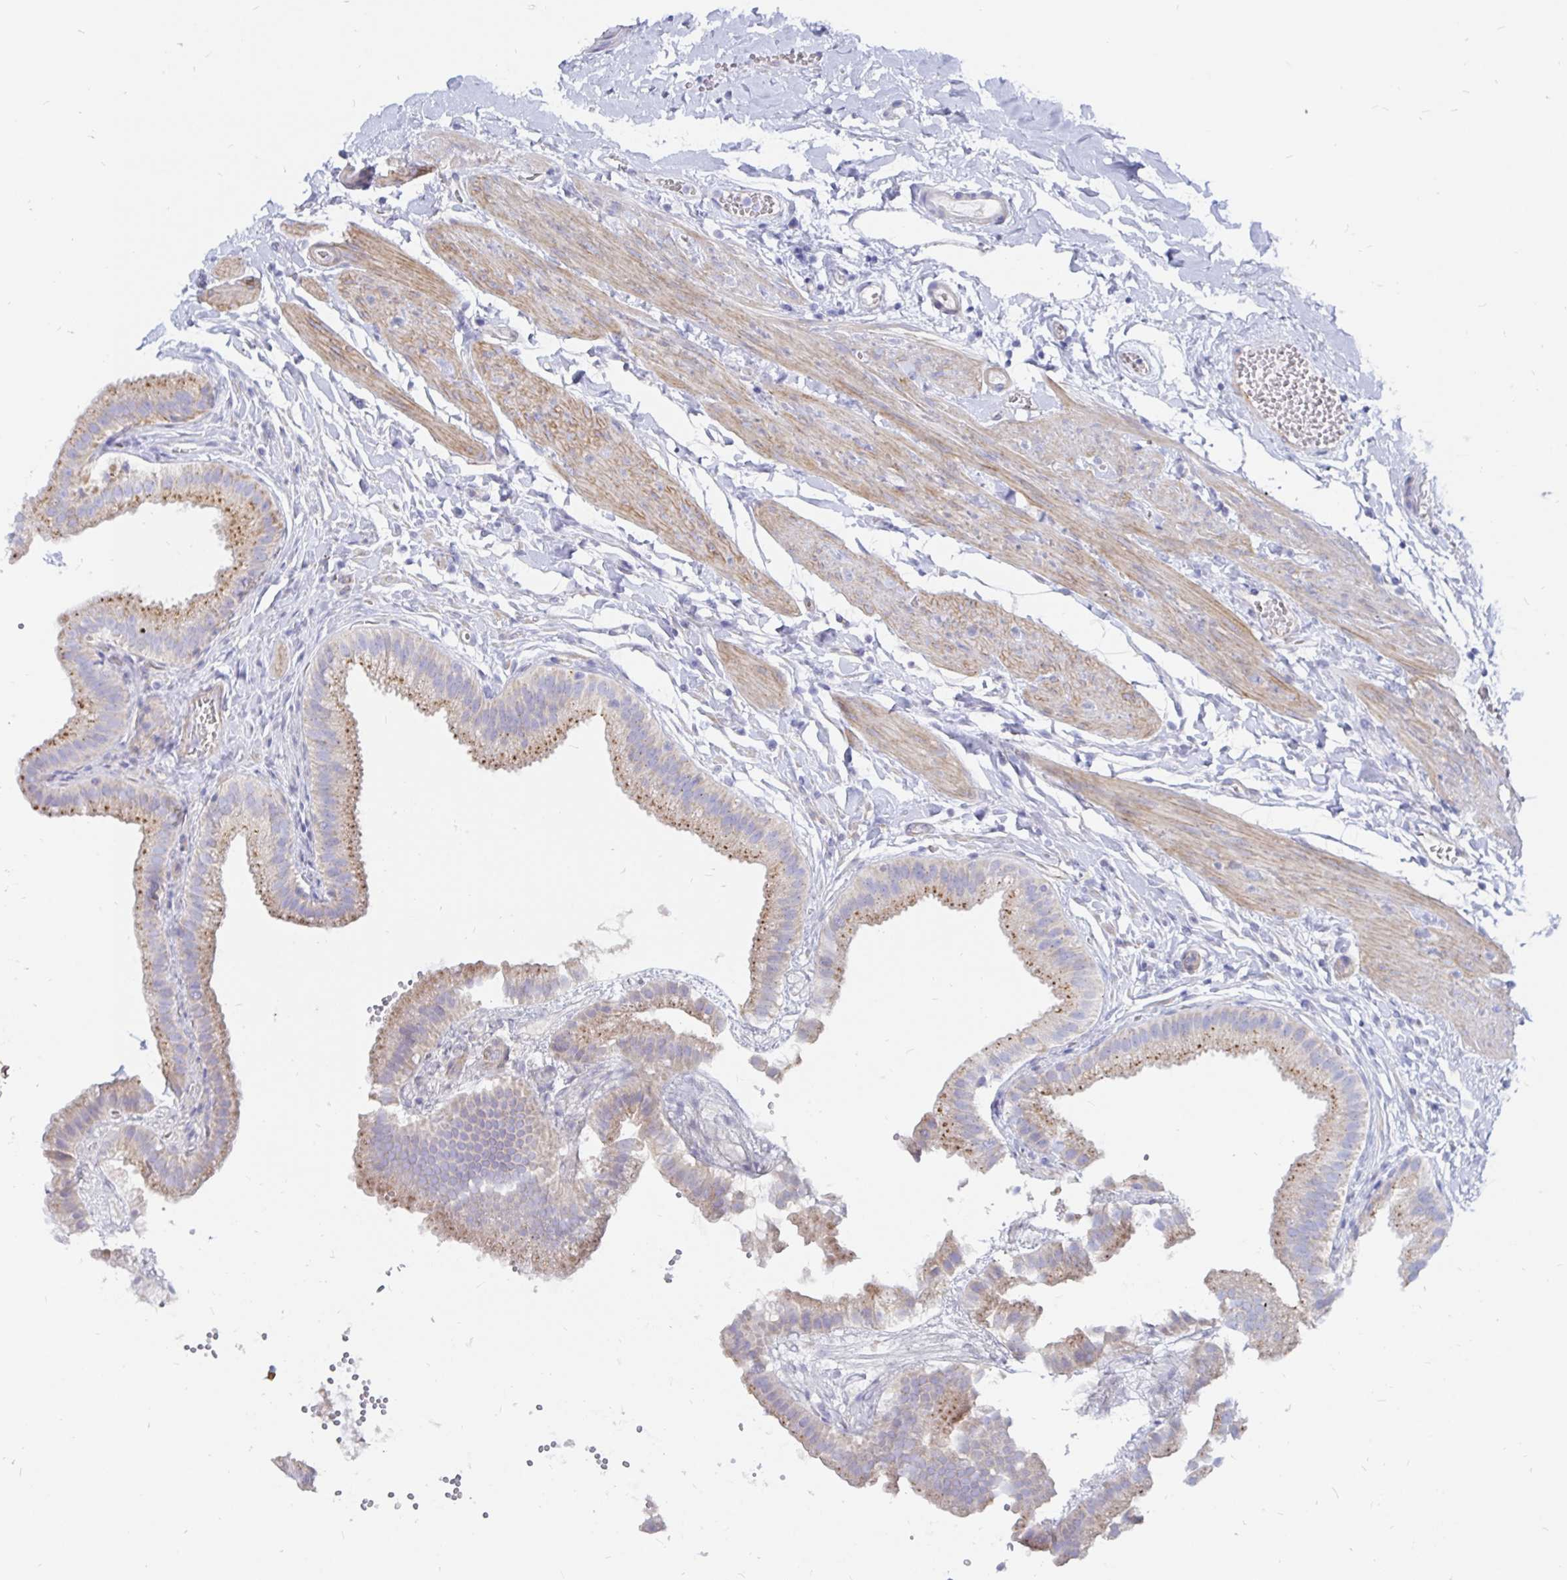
{"staining": {"intensity": "moderate", "quantity": "25%-75%", "location": "cytoplasmic/membranous"}, "tissue": "gallbladder", "cell_type": "Glandular cells", "image_type": "normal", "snomed": [{"axis": "morphology", "description": "Normal tissue, NOS"}, {"axis": "topography", "description": "Gallbladder"}], "caption": "A medium amount of moderate cytoplasmic/membranous staining is identified in approximately 25%-75% of glandular cells in benign gallbladder.", "gene": "COX16", "patient": {"sex": "female", "age": 63}}